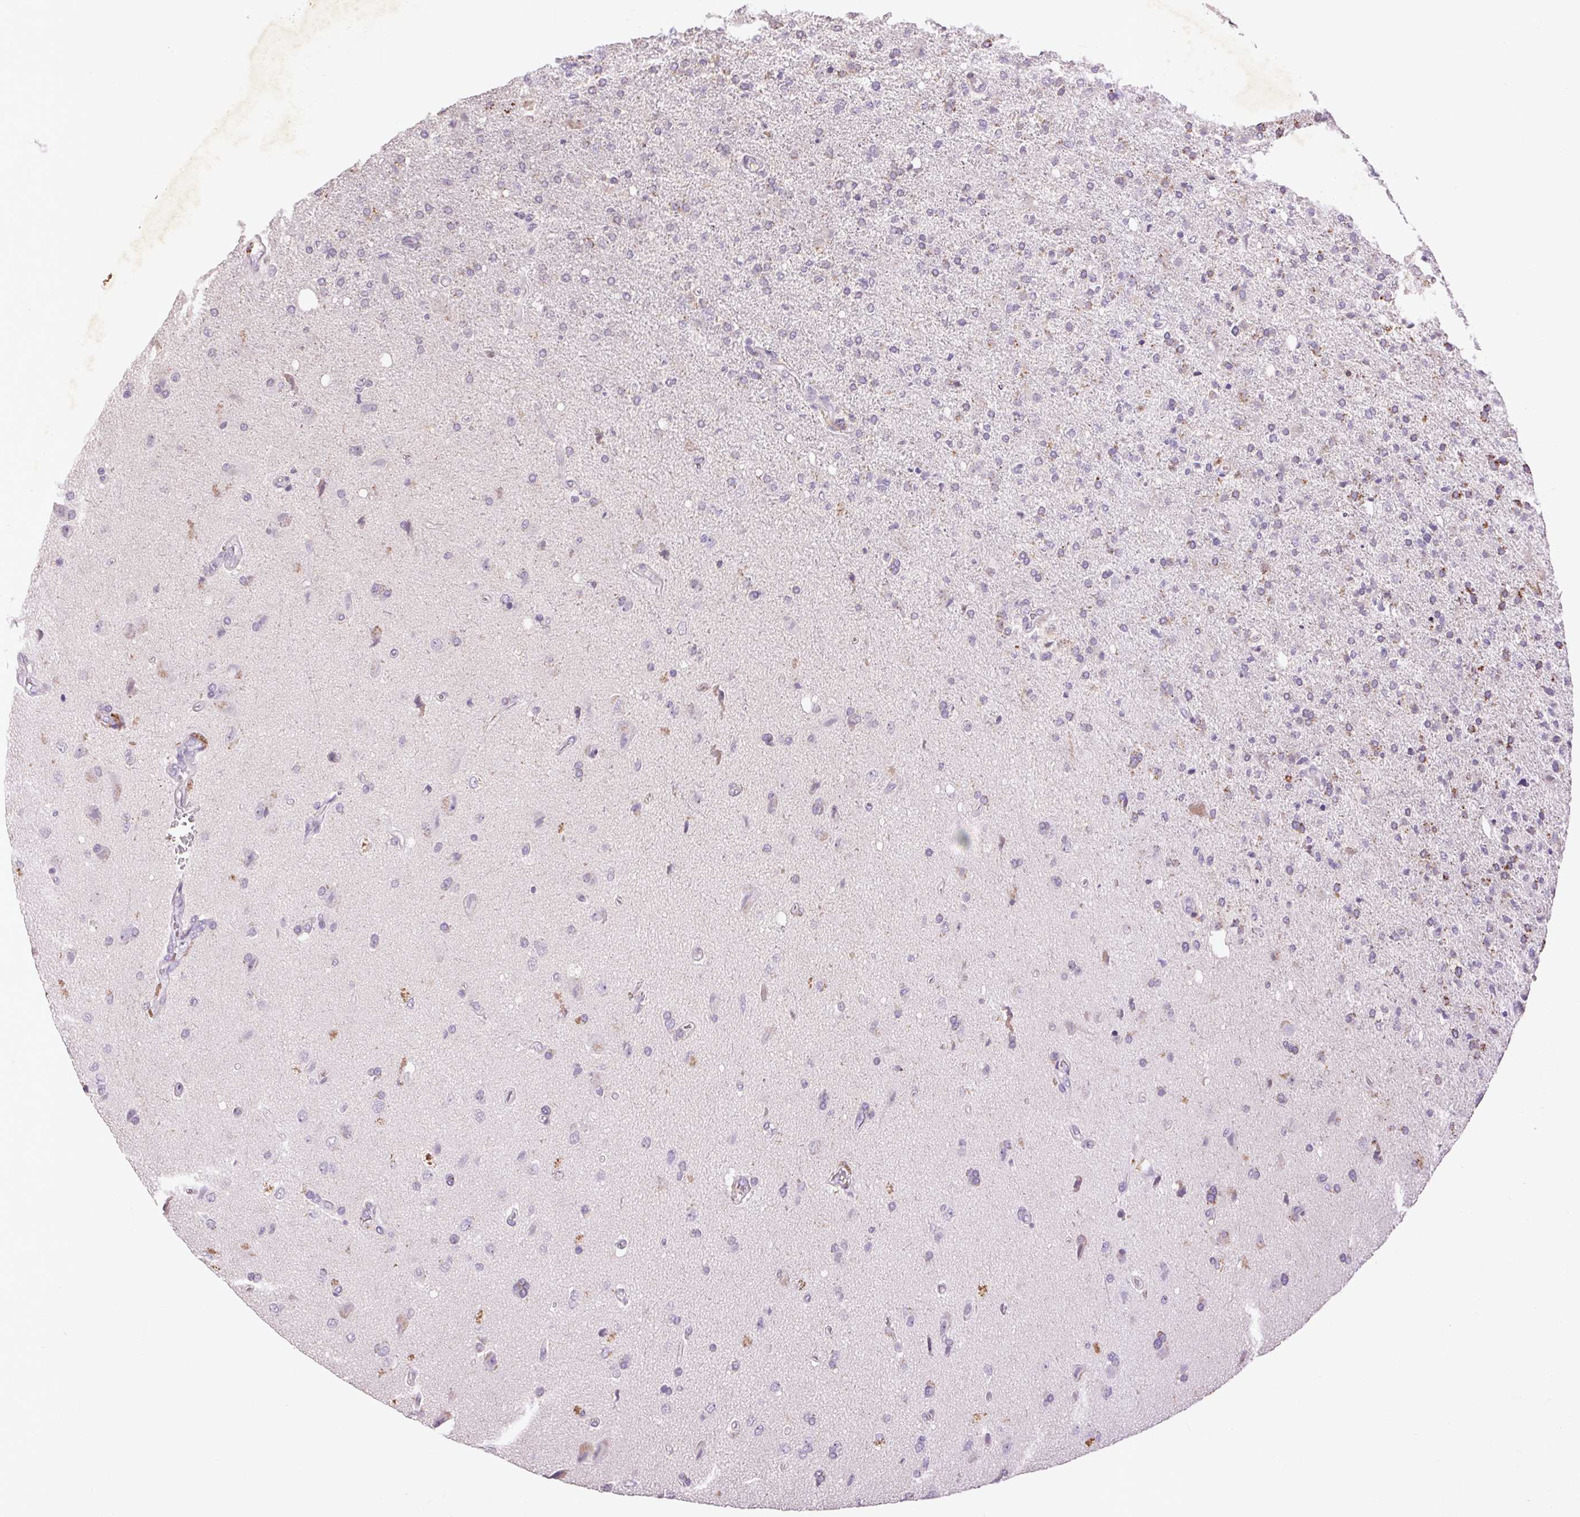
{"staining": {"intensity": "negative", "quantity": "none", "location": "none"}, "tissue": "glioma", "cell_type": "Tumor cells", "image_type": "cancer", "snomed": [{"axis": "morphology", "description": "Glioma, malignant, High grade"}, {"axis": "topography", "description": "Cerebral cortex"}], "caption": "Tumor cells show no significant expression in glioma.", "gene": "FNDC7", "patient": {"sex": "male", "age": 70}}